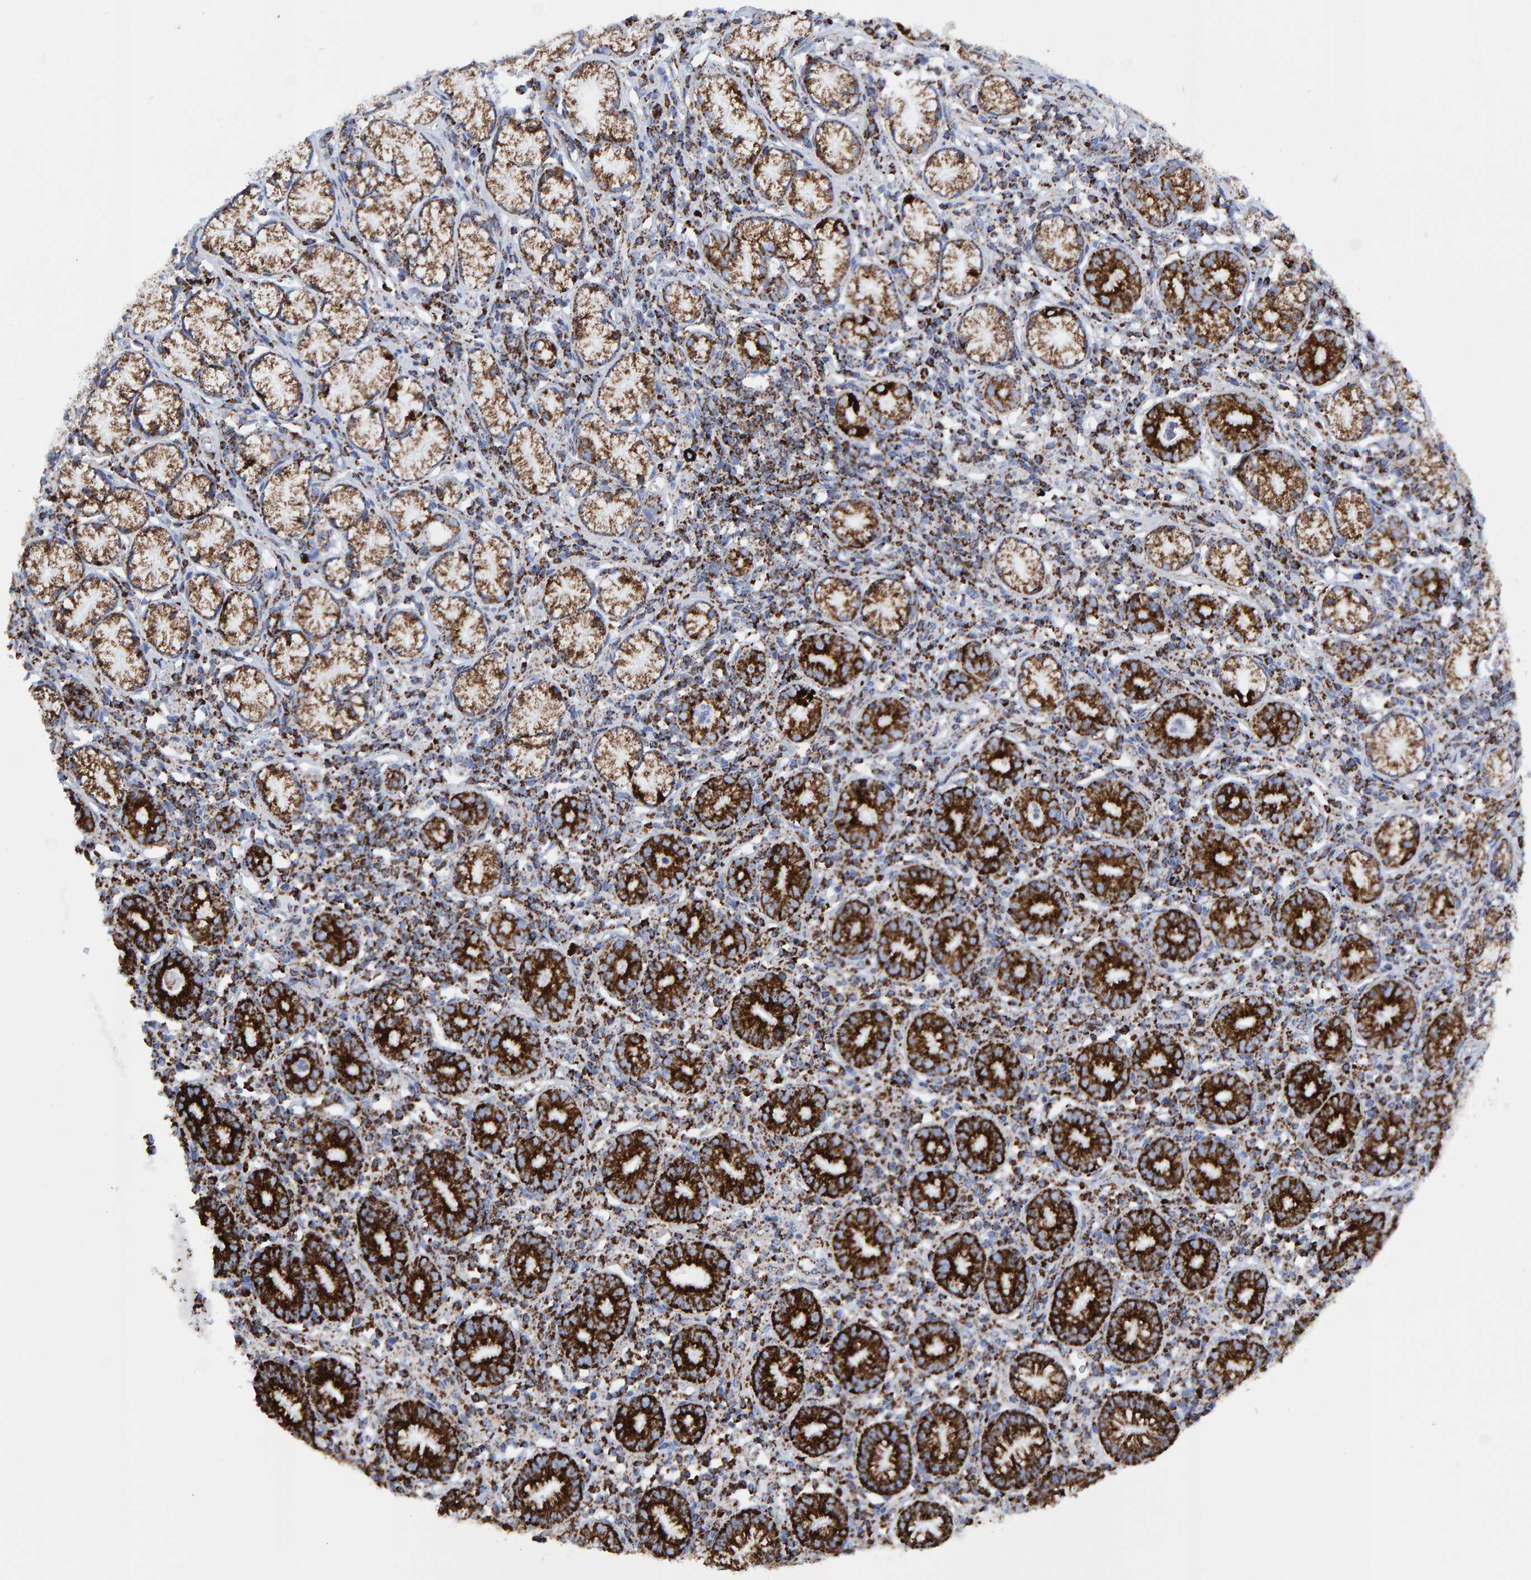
{"staining": {"intensity": "strong", "quantity": ">75%", "location": "cytoplasmic/membranous"}, "tissue": "stomach", "cell_type": "Glandular cells", "image_type": "normal", "snomed": [{"axis": "morphology", "description": "Normal tissue, NOS"}, {"axis": "topography", "description": "Stomach"}], "caption": "Strong cytoplasmic/membranous protein positivity is present in approximately >75% of glandular cells in stomach.", "gene": "ENSG00000262660", "patient": {"sex": "male", "age": 55}}